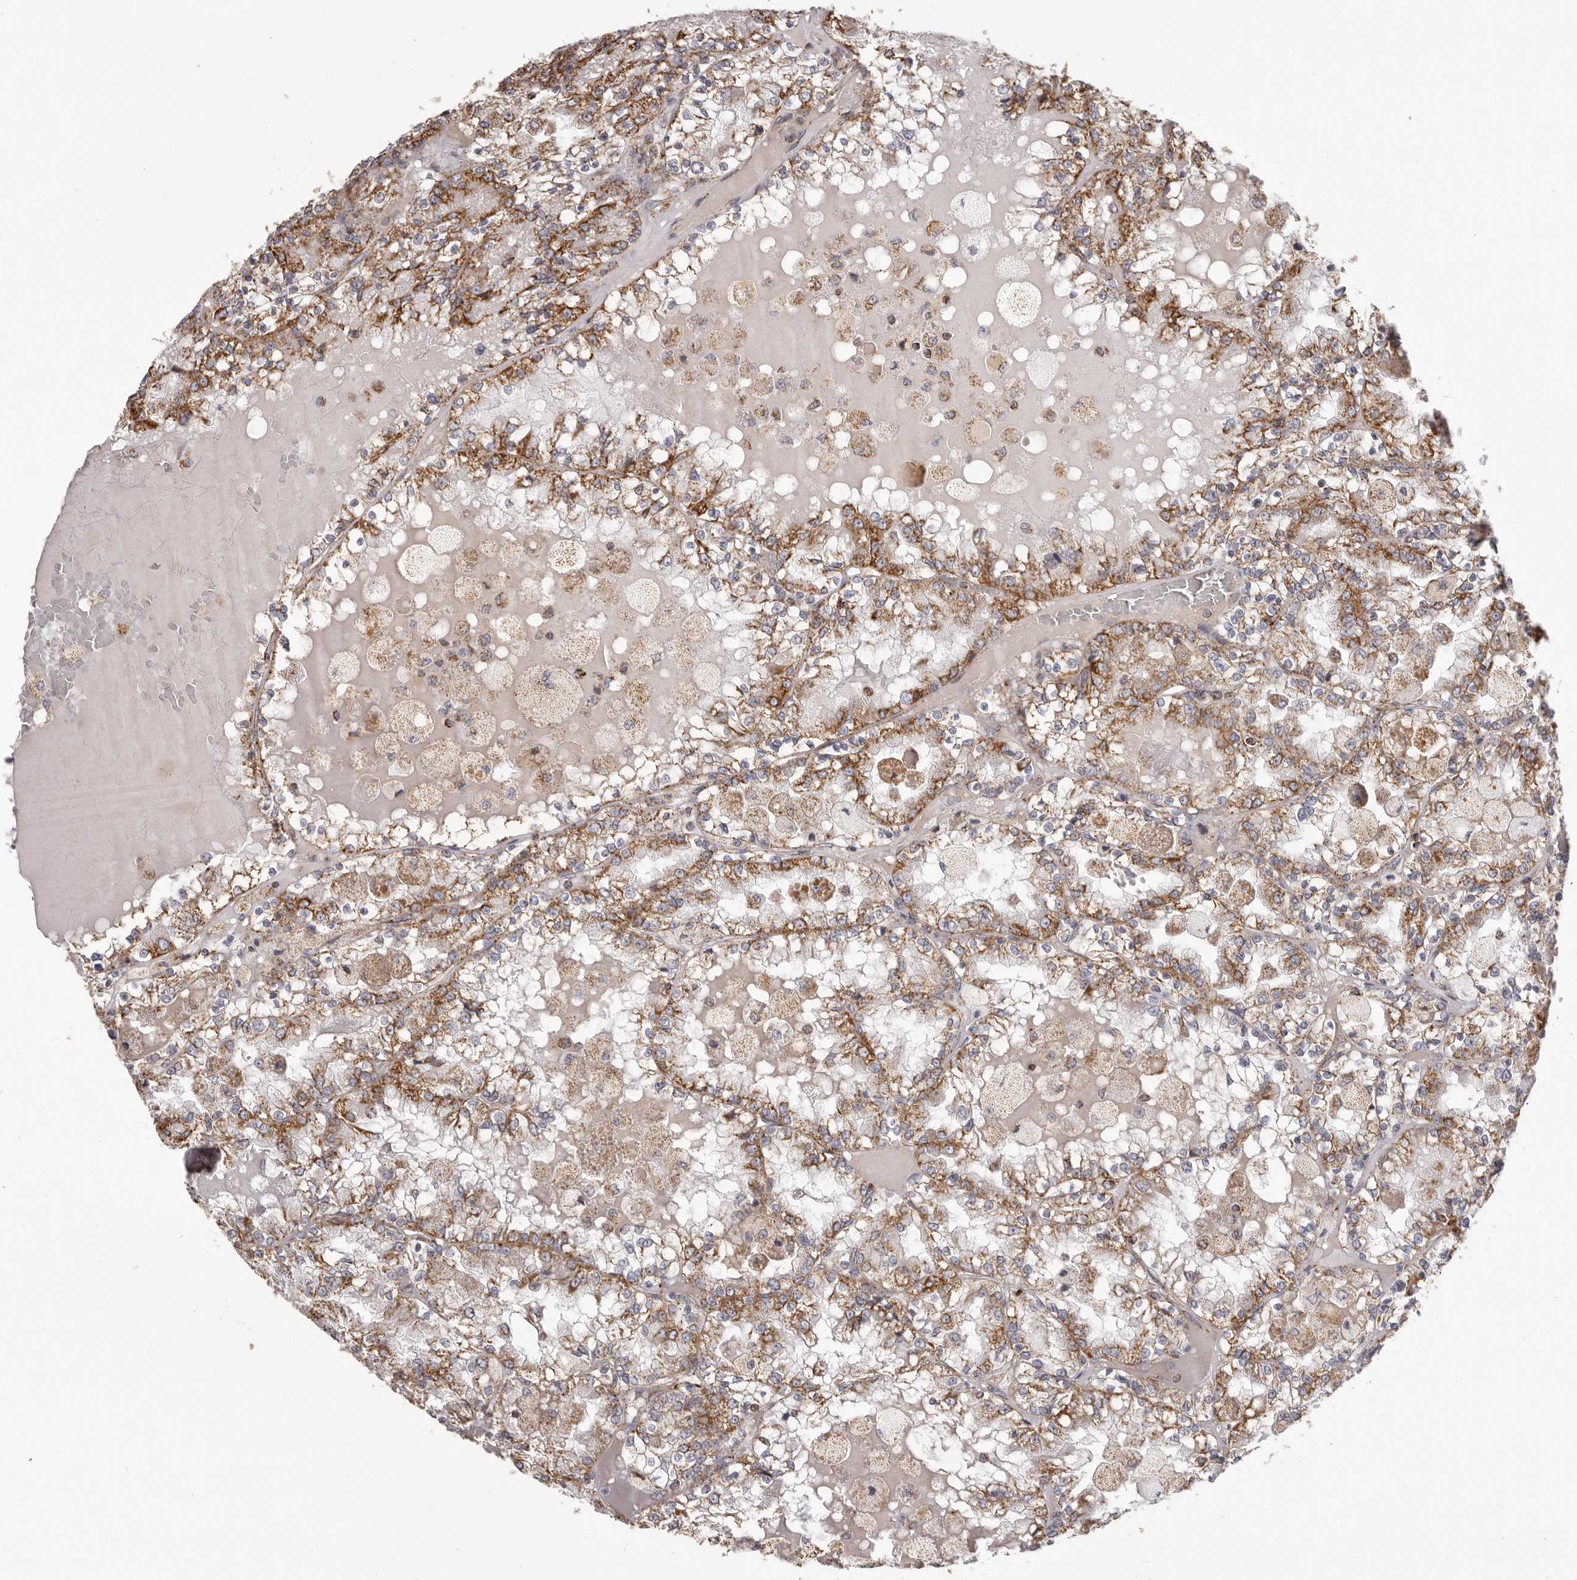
{"staining": {"intensity": "strong", "quantity": "25%-75%", "location": "cytoplasmic/membranous"}, "tissue": "renal cancer", "cell_type": "Tumor cells", "image_type": "cancer", "snomed": [{"axis": "morphology", "description": "Adenocarcinoma, NOS"}, {"axis": "topography", "description": "Kidney"}], "caption": "This micrograph demonstrates renal cancer stained with IHC to label a protein in brown. The cytoplasmic/membranous of tumor cells show strong positivity for the protein. Nuclei are counter-stained blue.", "gene": "CHRM2", "patient": {"sex": "female", "age": 56}}